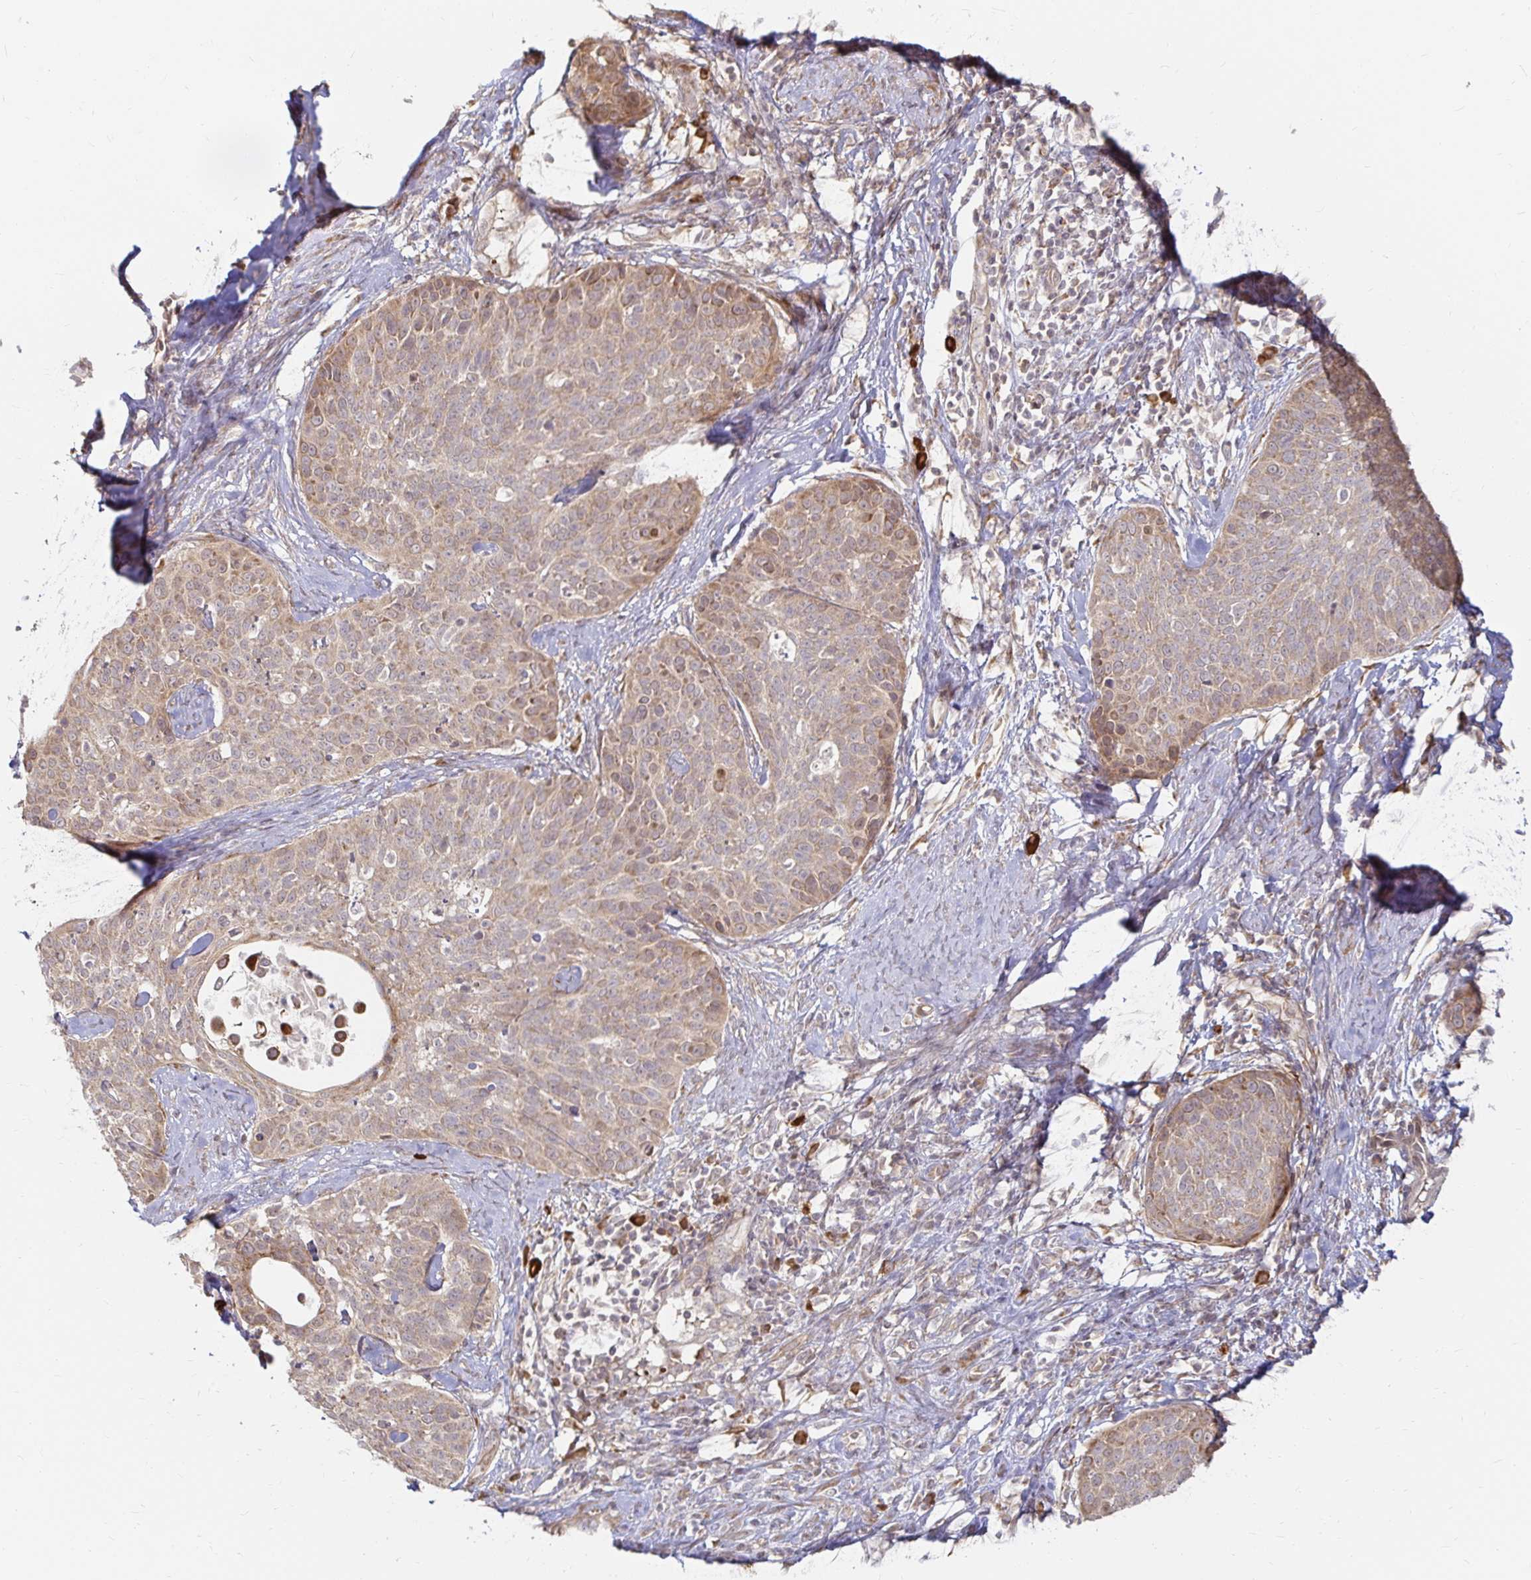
{"staining": {"intensity": "moderate", "quantity": ">75%", "location": "cytoplasmic/membranous"}, "tissue": "cervical cancer", "cell_type": "Tumor cells", "image_type": "cancer", "snomed": [{"axis": "morphology", "description": "Squamous cell carcinoma, NOS"}, {"axis": "topography", "description": "Cervix"}], "caption": "A high-resolution photomicrograph shows IHC staining of cervical squamous cell carcinoma, which displays moderate cytoplasmic/membranous staining in approximately >75% of tumor cells. (IHC, brightfield microscopy, high magnification).", "gene": "CAST", "patient": {"sex": "female", "age": 69}}